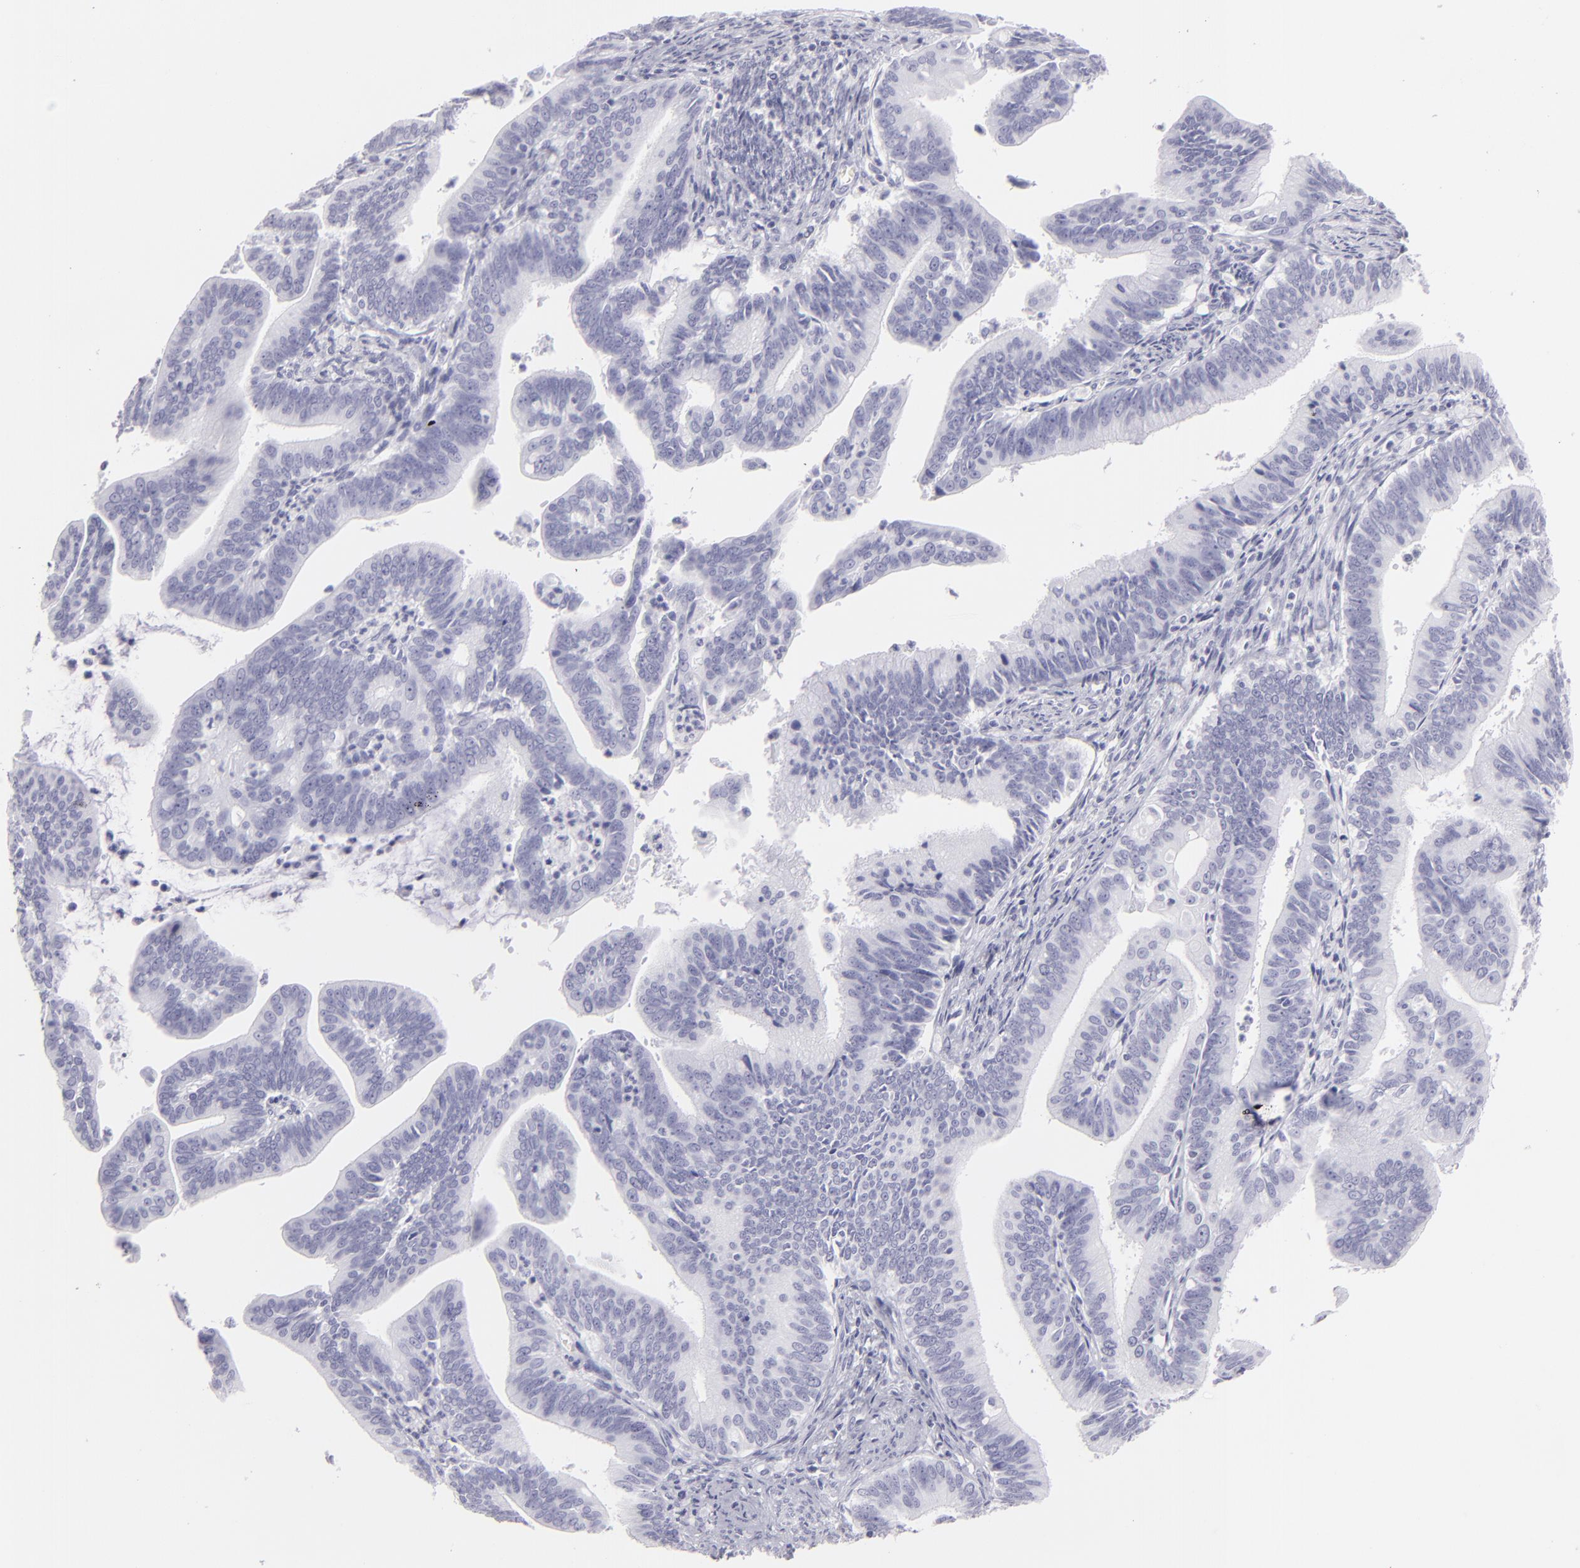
{"staining": {"intensity": "negative", "quantity": "none", "location": "none"}, "tissue": "cervical cancer", "cell_type": "Tumor cells", "image_type": "cancer", "snomed": [{"axis": "morphology", "description": "Adenocarcinoma, NOS"}, {"axis": "topography", "description": "Cervix"}], "caption": "IHC histopathology image of human cervical adenocarcinoma stained for a protein (brown), which shows no expression in tumor cells. (DAB (3,3'-diaminobenzidine) IHC visualized using brightfield microscopy, high magnification).", "gene": "FLG", "patient": {"sex": "female", "age": 47}}